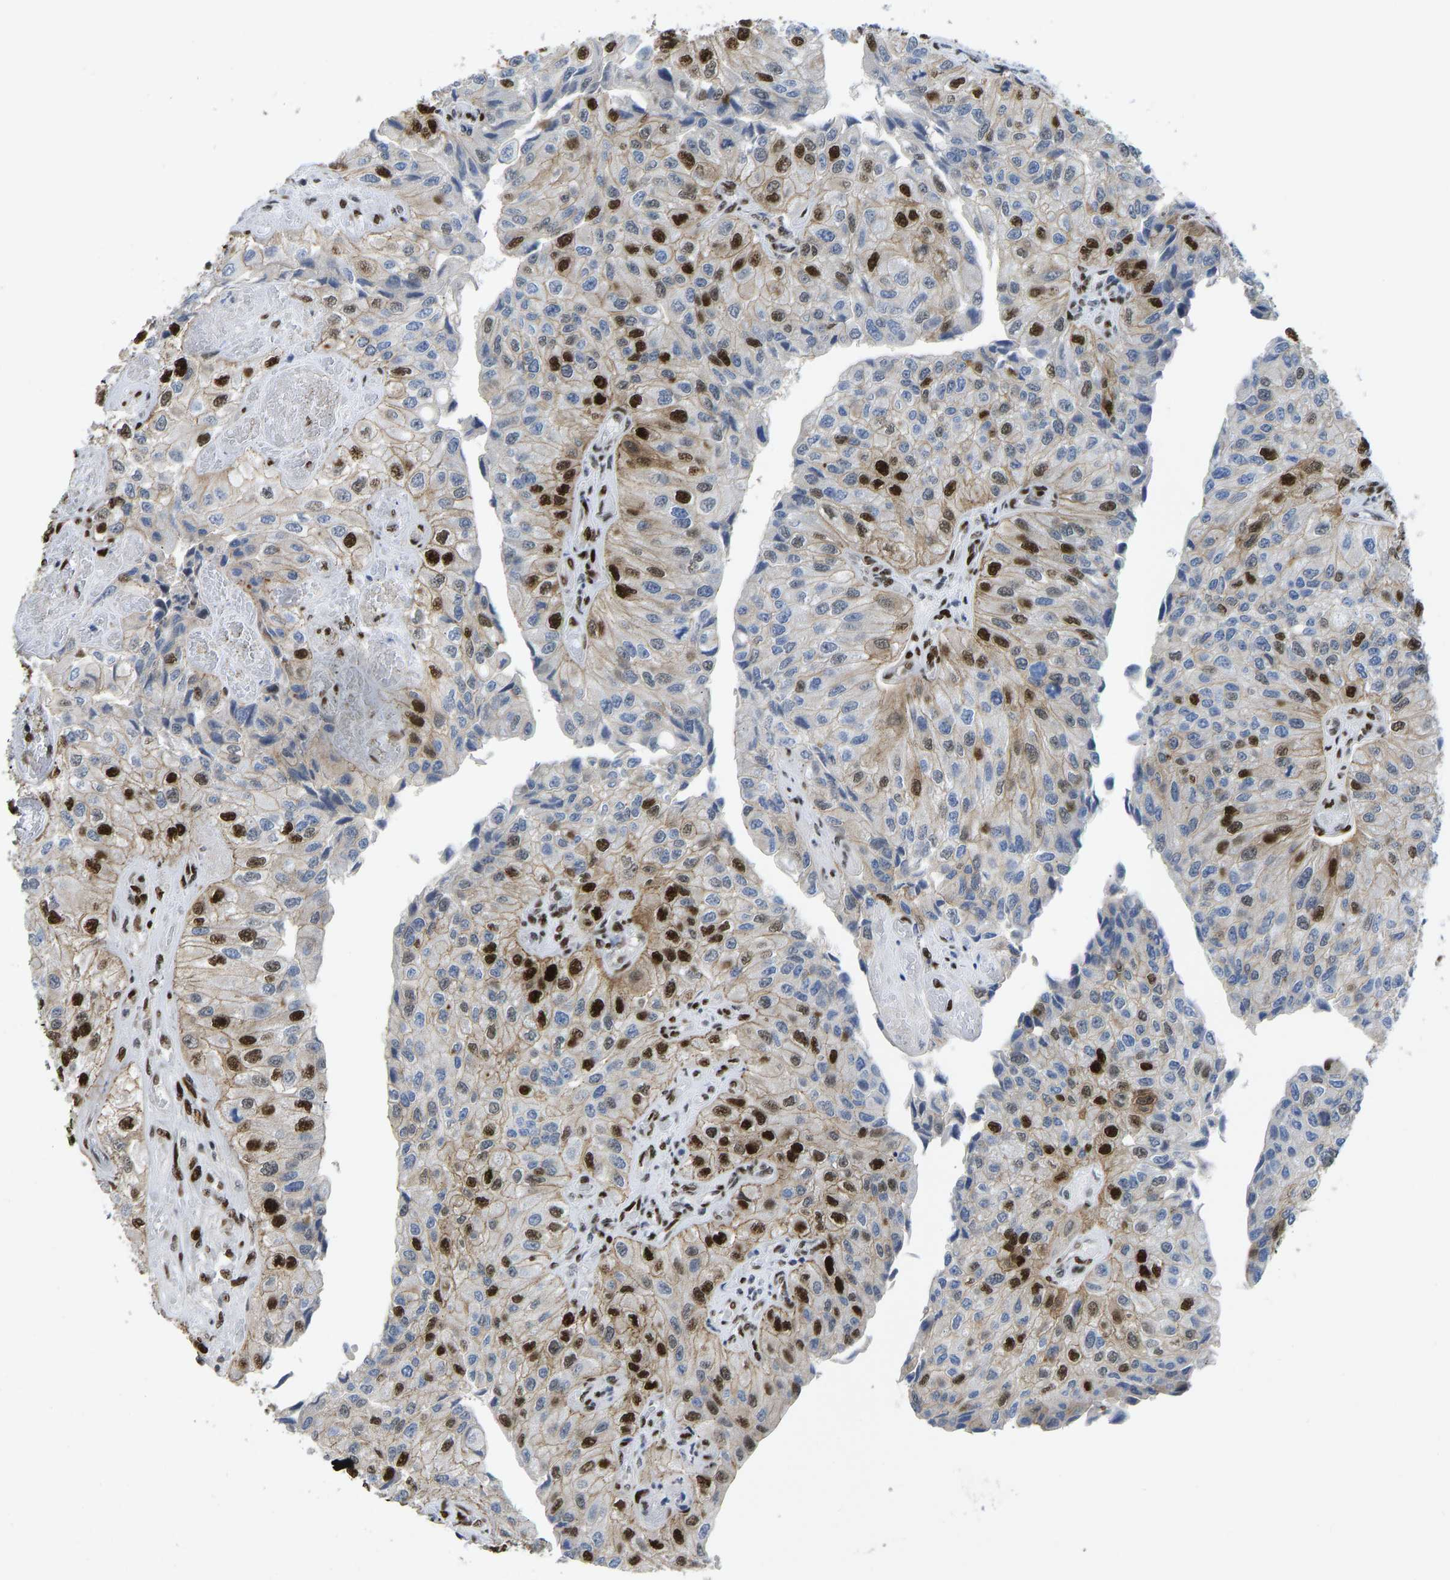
{"staining": {"intensity": "strong", "quantity": "25%-75%", "location": "nuclear"}, "tissue": "urothelial cancer", "cell_type": "Tumor cells", "image_type": "cancer", "snomed": [{"axis": "morphology", "description": "Urothelial carcinoma, High grade"}, {"axis": "topography", "description": "Kidney"}, {"axis": "topography", "description": "Urinary bladder"}], "caption": "Urothelial cancer stained with a brown dye reveals strong nuclear positive positivity in about 25%-75% of tumor cells.", "gene": "FOXK1", "patient": {"sex": "male", "age": 77}}